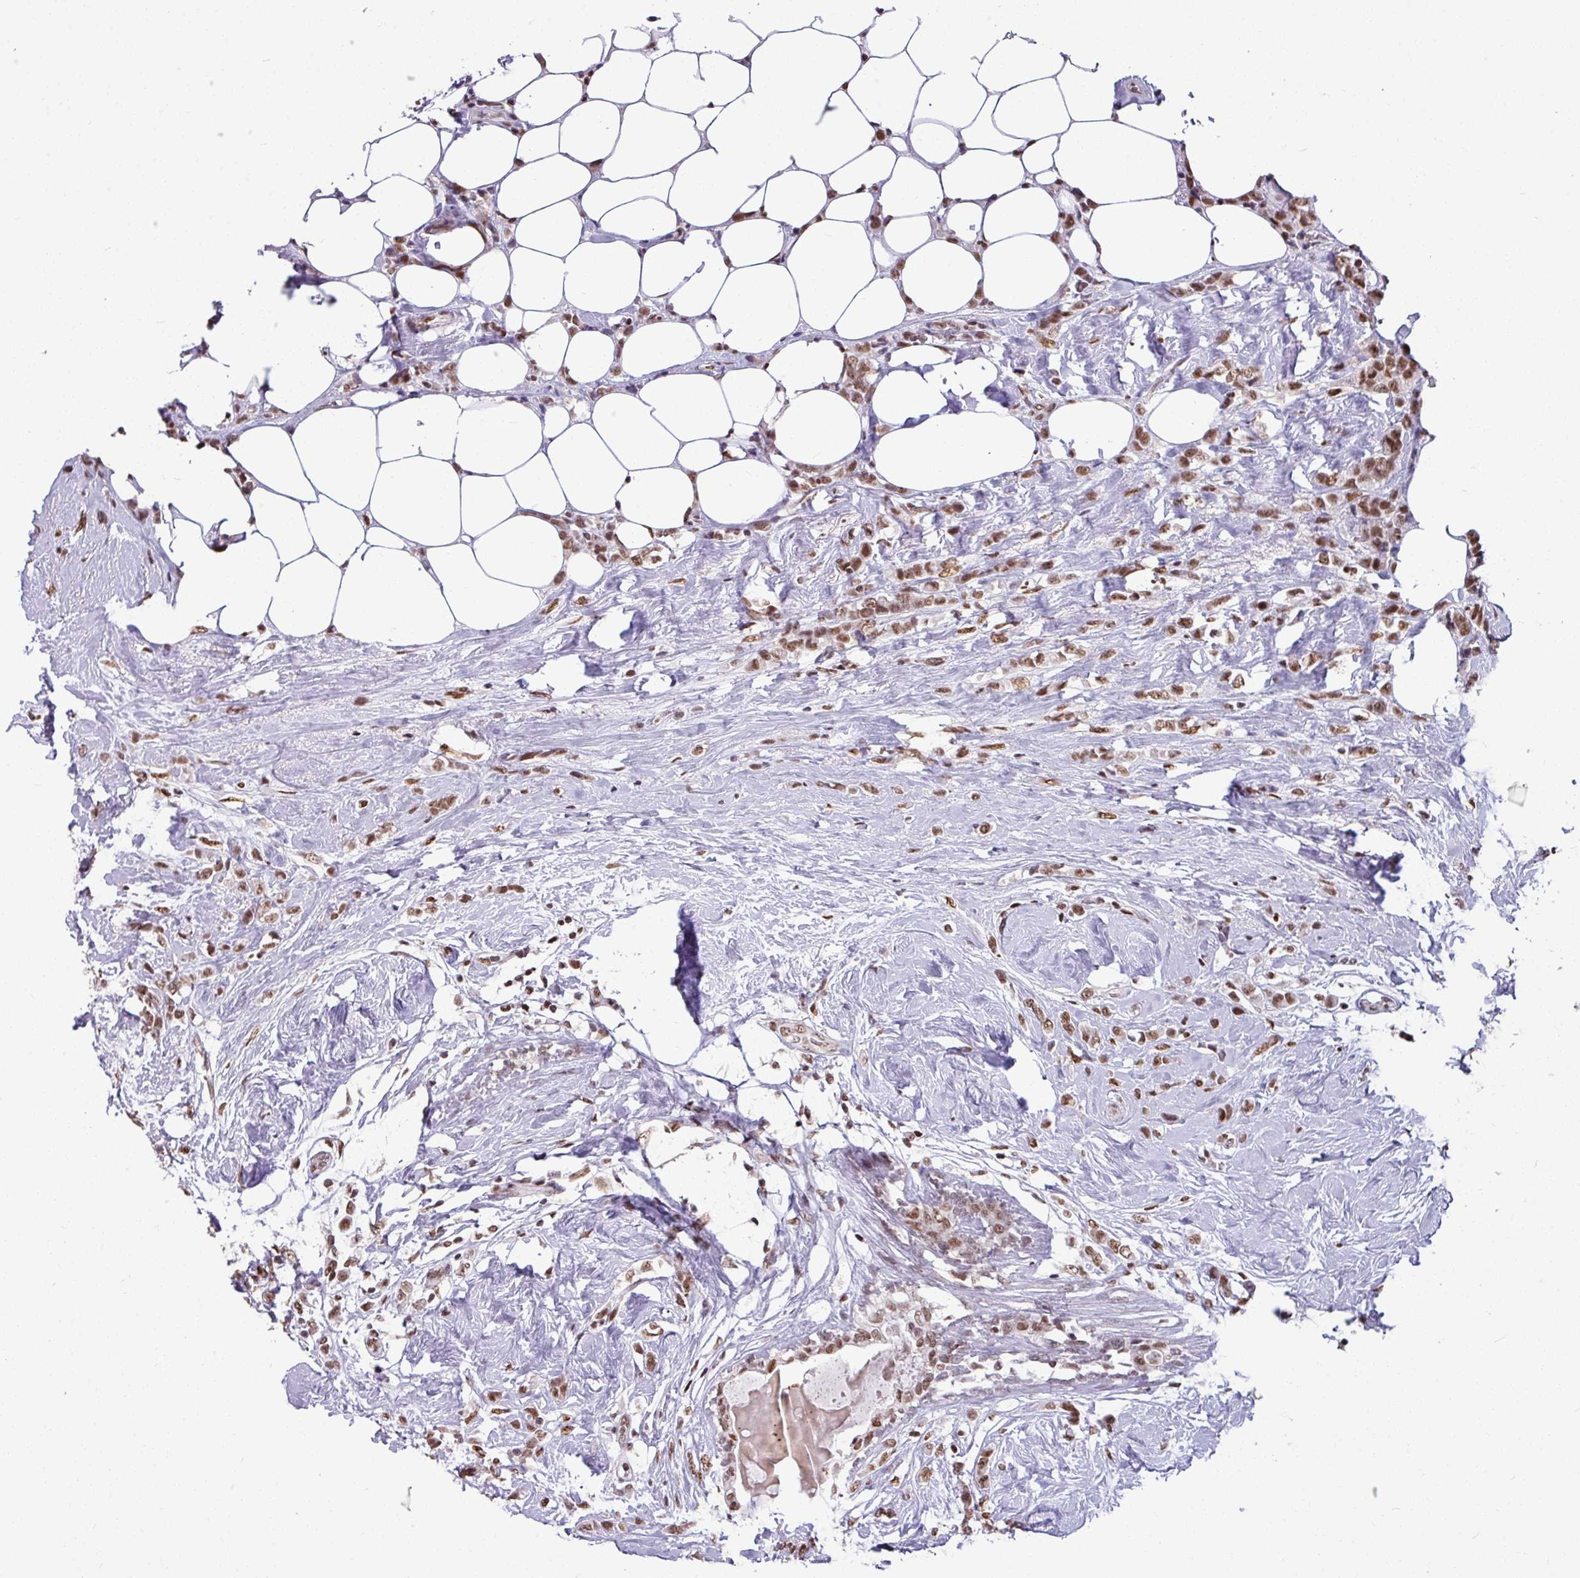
{"staining": {"intensity": "moderate", "quantity": ">75%", "location": "nuclear"}, "tissue": "breast cancer", "cell_type": "Tumor cells", "image_type": "cancer", "snomed": [{"axis": "morphology", "description": "Duct carcinoma"}, {"axis": "topography", "description": "Breast"}], "caption": "DAB (3,3'-diaminobenzidine) immunohistochemical staining of infiltrating ductal carcinoma (breast) displays moderate nuclear protein staining in approximately >75% of tumor cells.", "gene": "TDG", "patient": {"sex": "female", "age": 80}}